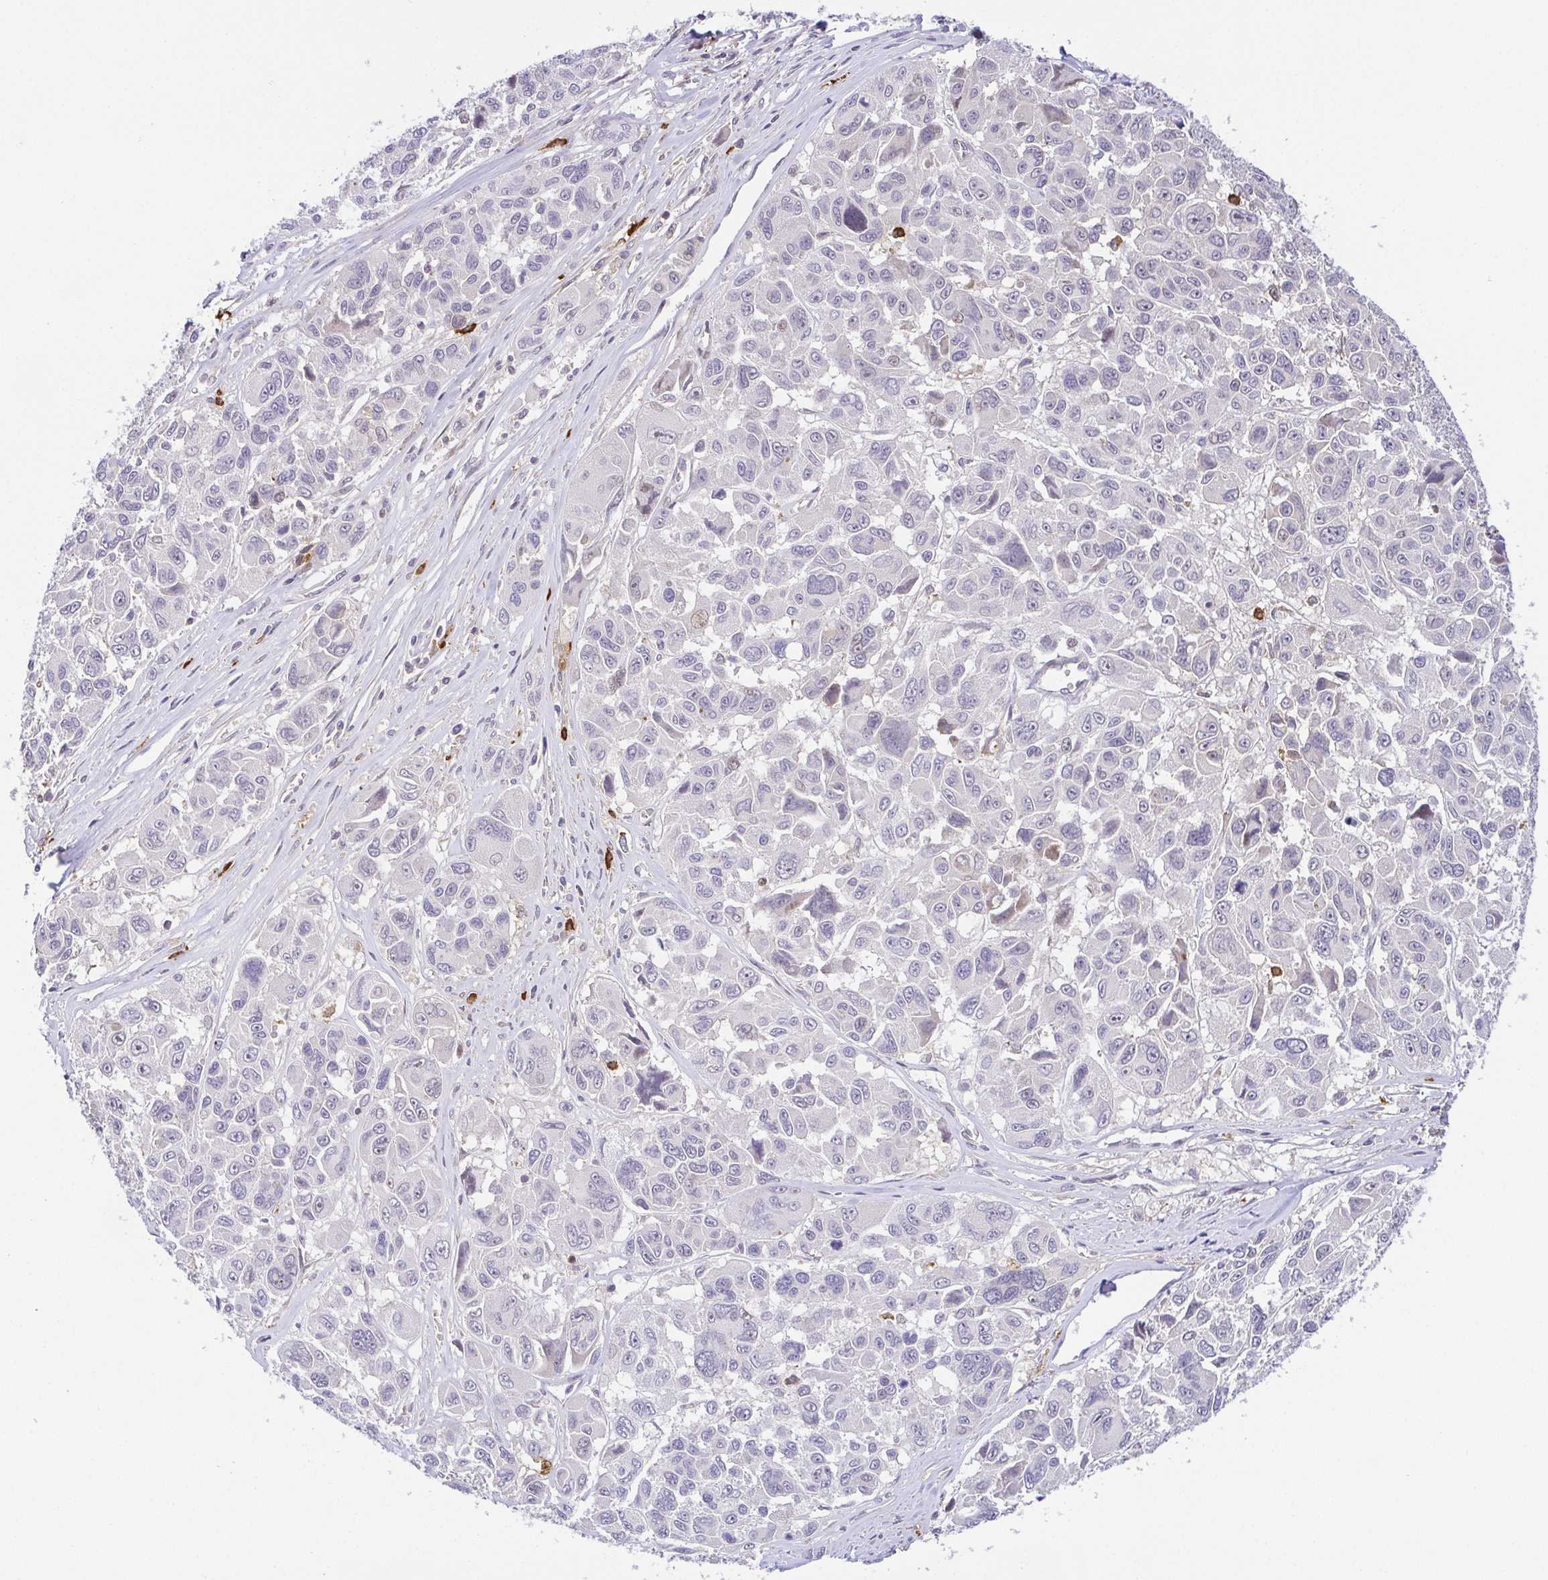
{"staining": {"intensity": "weak", "quantity": "<25%", "location": "nuclear"}, "tissue": "melanoma", "cell_type": "Tumor cells", "image_type": "cancer", "snomed": [{"axis": "morphology", "description": "Malignant melanoma, NOS"}, {"axis": "topography", "description": "Skin"}], "caption": "Melanoma was stained to show a protein in brown. There is no significant expression in tumor cells.", "gene": "PREPL", "patient": {"sex": "female", "age": 66}}